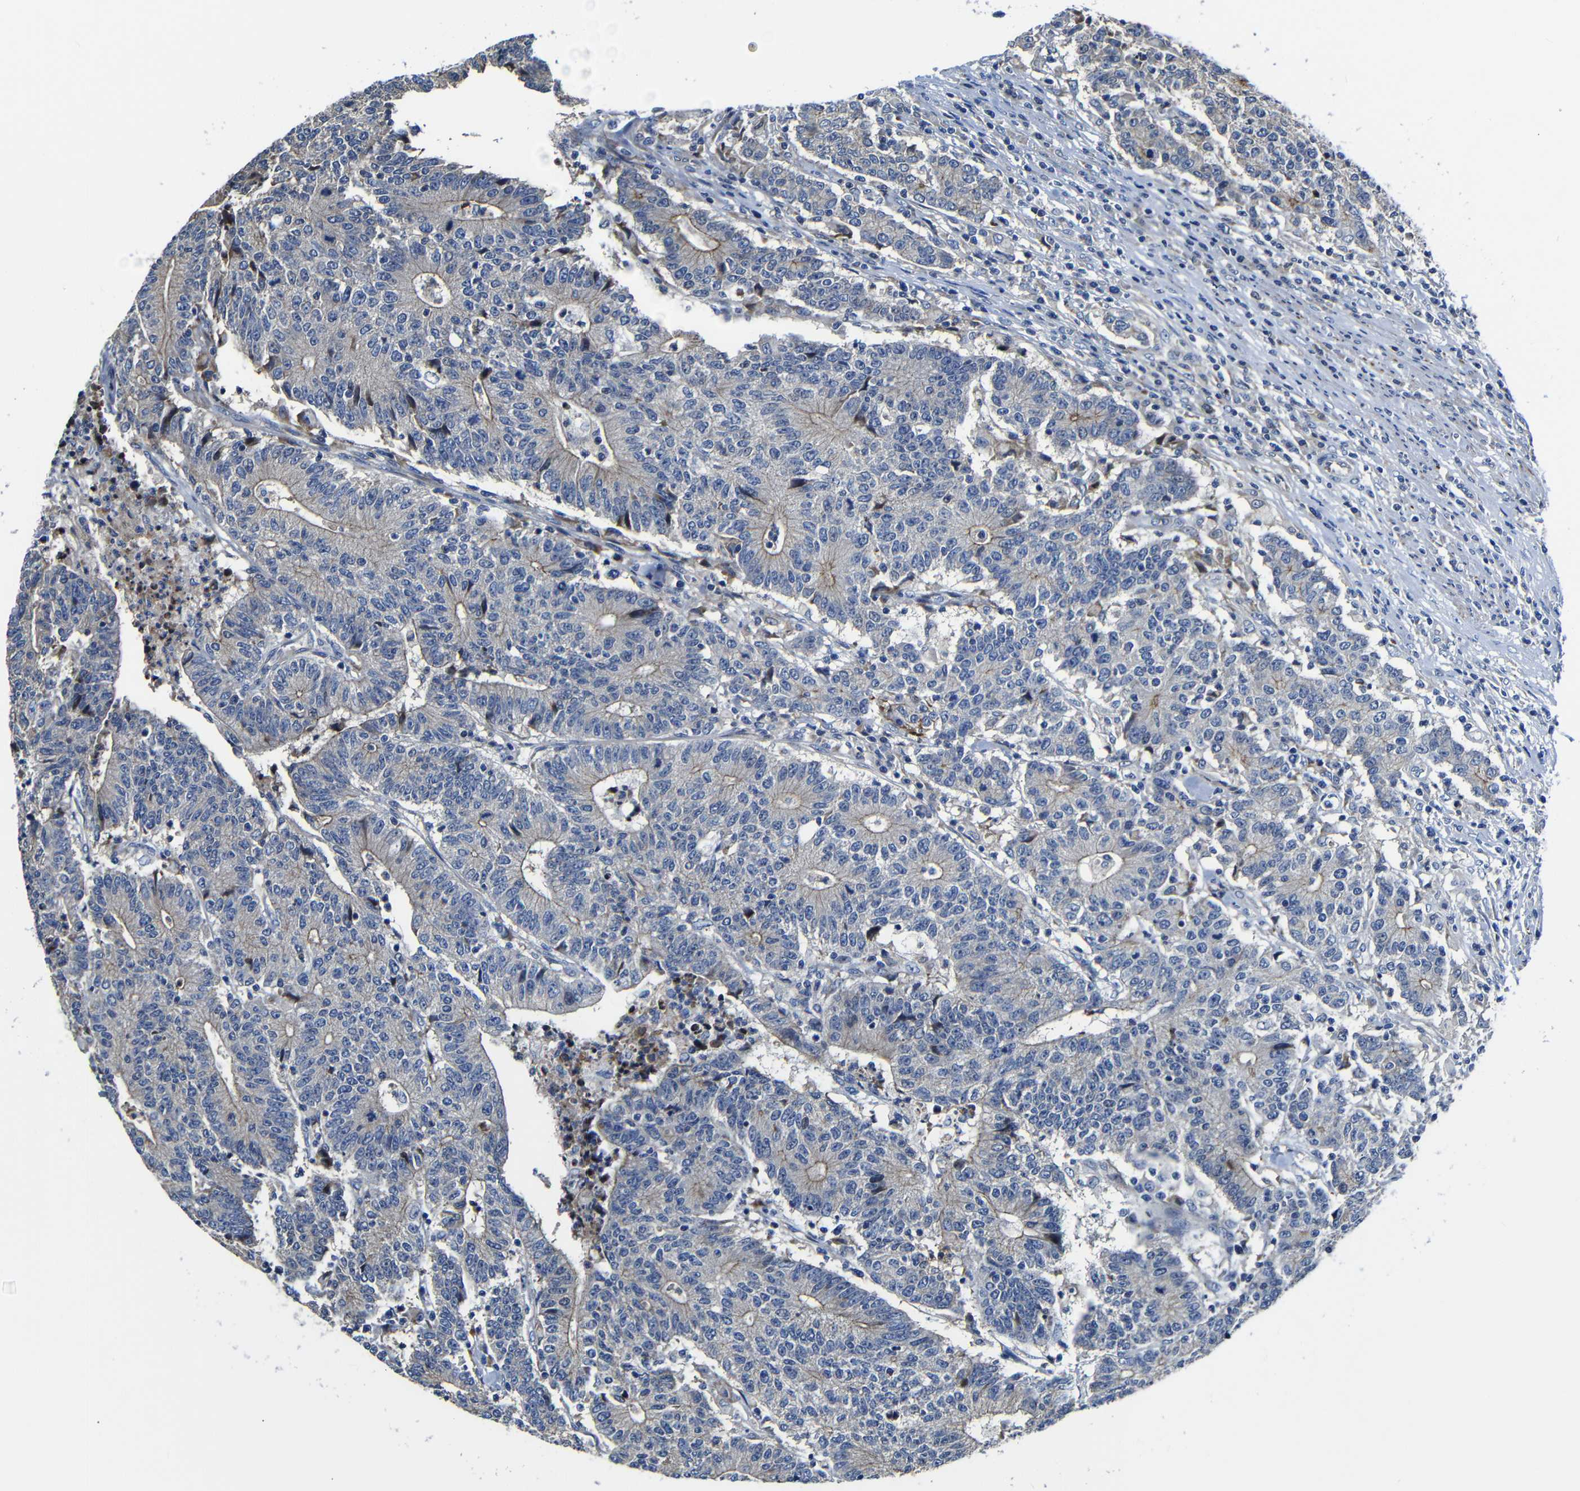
{"staining": {"intensity": "weak", "quantity": "25%-75%", "location": "cytoplasmic/membranous"}, "tissue": "colorectal cancer", "cell_type": "Tumor cells", "image_type": "cancer", "snomed": [{"axis": "morphology", "description": "Normal tissue, NOS"}, {"axis": "morphology", "description": "Adenocarcinoma, NOS"}, {"axis": "topography", "description": "Colon"}], "caption": "Immunohistochemical staining of colorectal cancer exhibits low levels of weak cytoplasmic/membranous protein positivity in about 25%-75% of tumor cells.", "gene": "AFDN", "patient": {"sex": "female", "age": 75}}